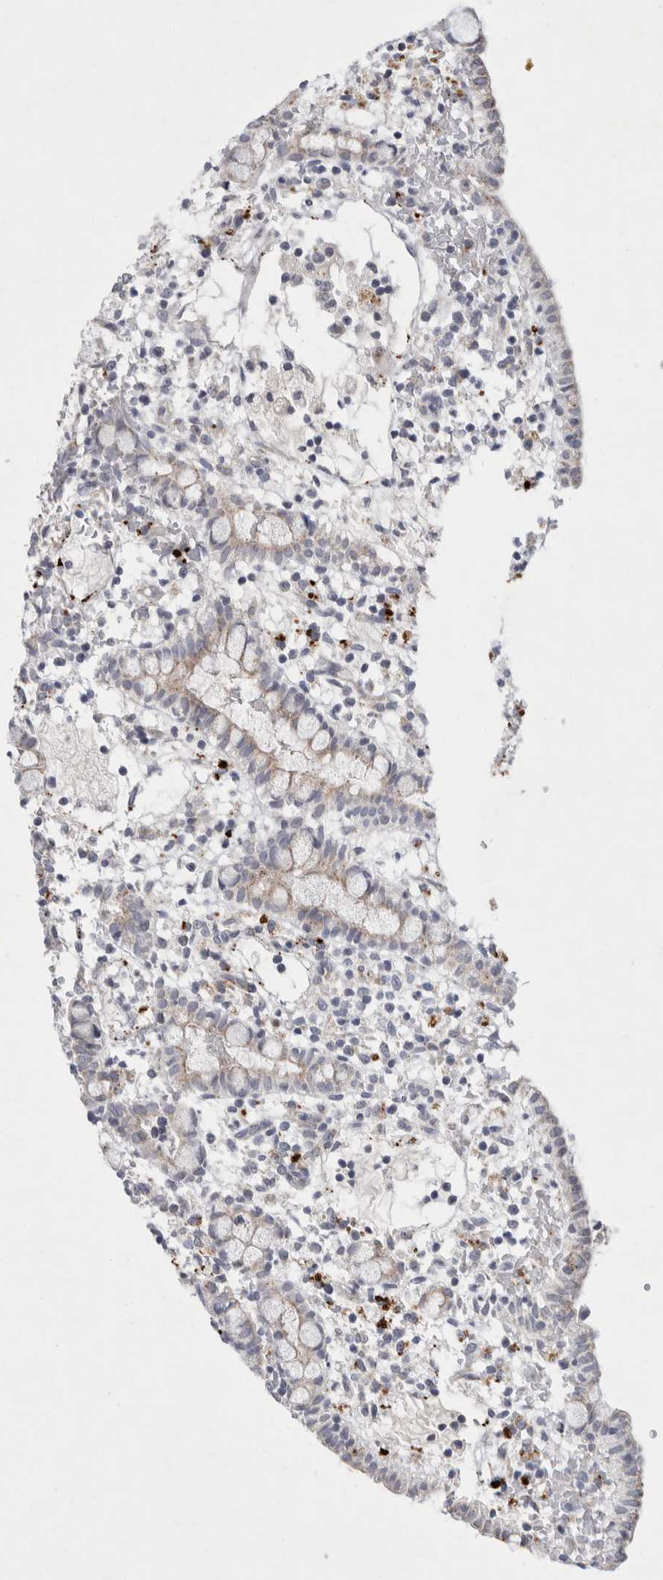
{"staining": {"intensity": "weak", "quantity": "<25%", "location": "cytoplasmic/membranous"}, "tissue": "small intestine", "cell_type": "Glandular cells", "image_type": "normal", "snomed": [{"axis": "morphology", "description": "Normal tissue, NOS"}, {"axis": "morphology", "description": "Developmental malformation"}, {"axis": "topography", "description": "Small intestine"}], "caption": "This is a photomicrograph of IHC staining of benign small intestine, which shows no staining in glandular cells. (DAB immunohistochemistry, high magnification).", "gene": "GAA", "patient": {"sex": "male"}}